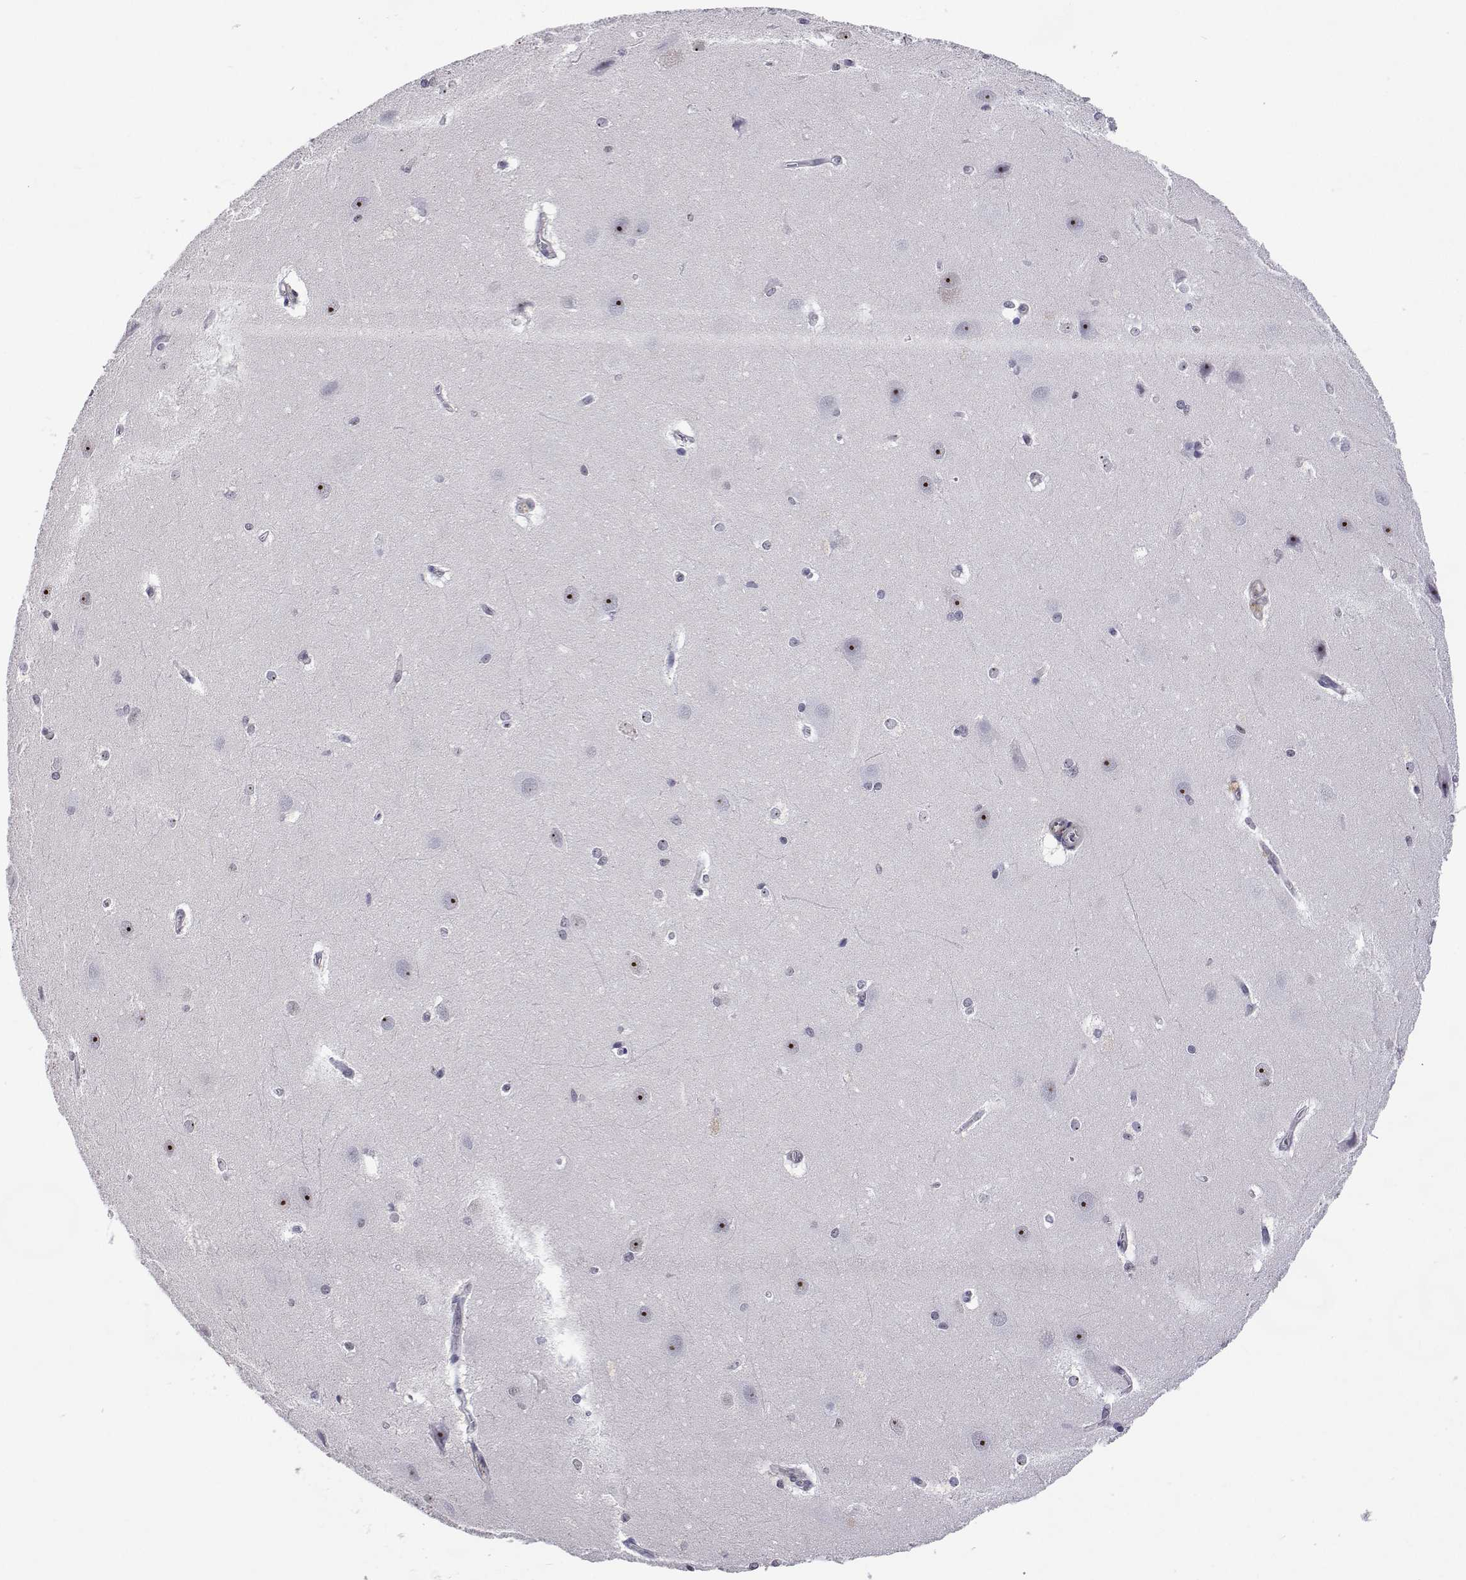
{"staining": {"intensity": "negative", "quantity": "none", "location": "none"}, "tissue": "hippocampus", "cell_type": "Glial cells", "image_type": "normal", "snomed": [{"axis": "morphology", "description": "Normal tissue, NOS"}, {"axis": "topography", "description": "Cerebral cortex"}, {"axis": "topography", "description": "Hippocampus"}], "caption": "Immunohistochemistry (IHC) micrograph of normal hippocampus: human hippocampus stained with DAB (3,3'-diaminobenzidine) shows no significant protein staining in glial cells.", "gene": "NHP2", "patient": {"sex": "female", "age": 19}}